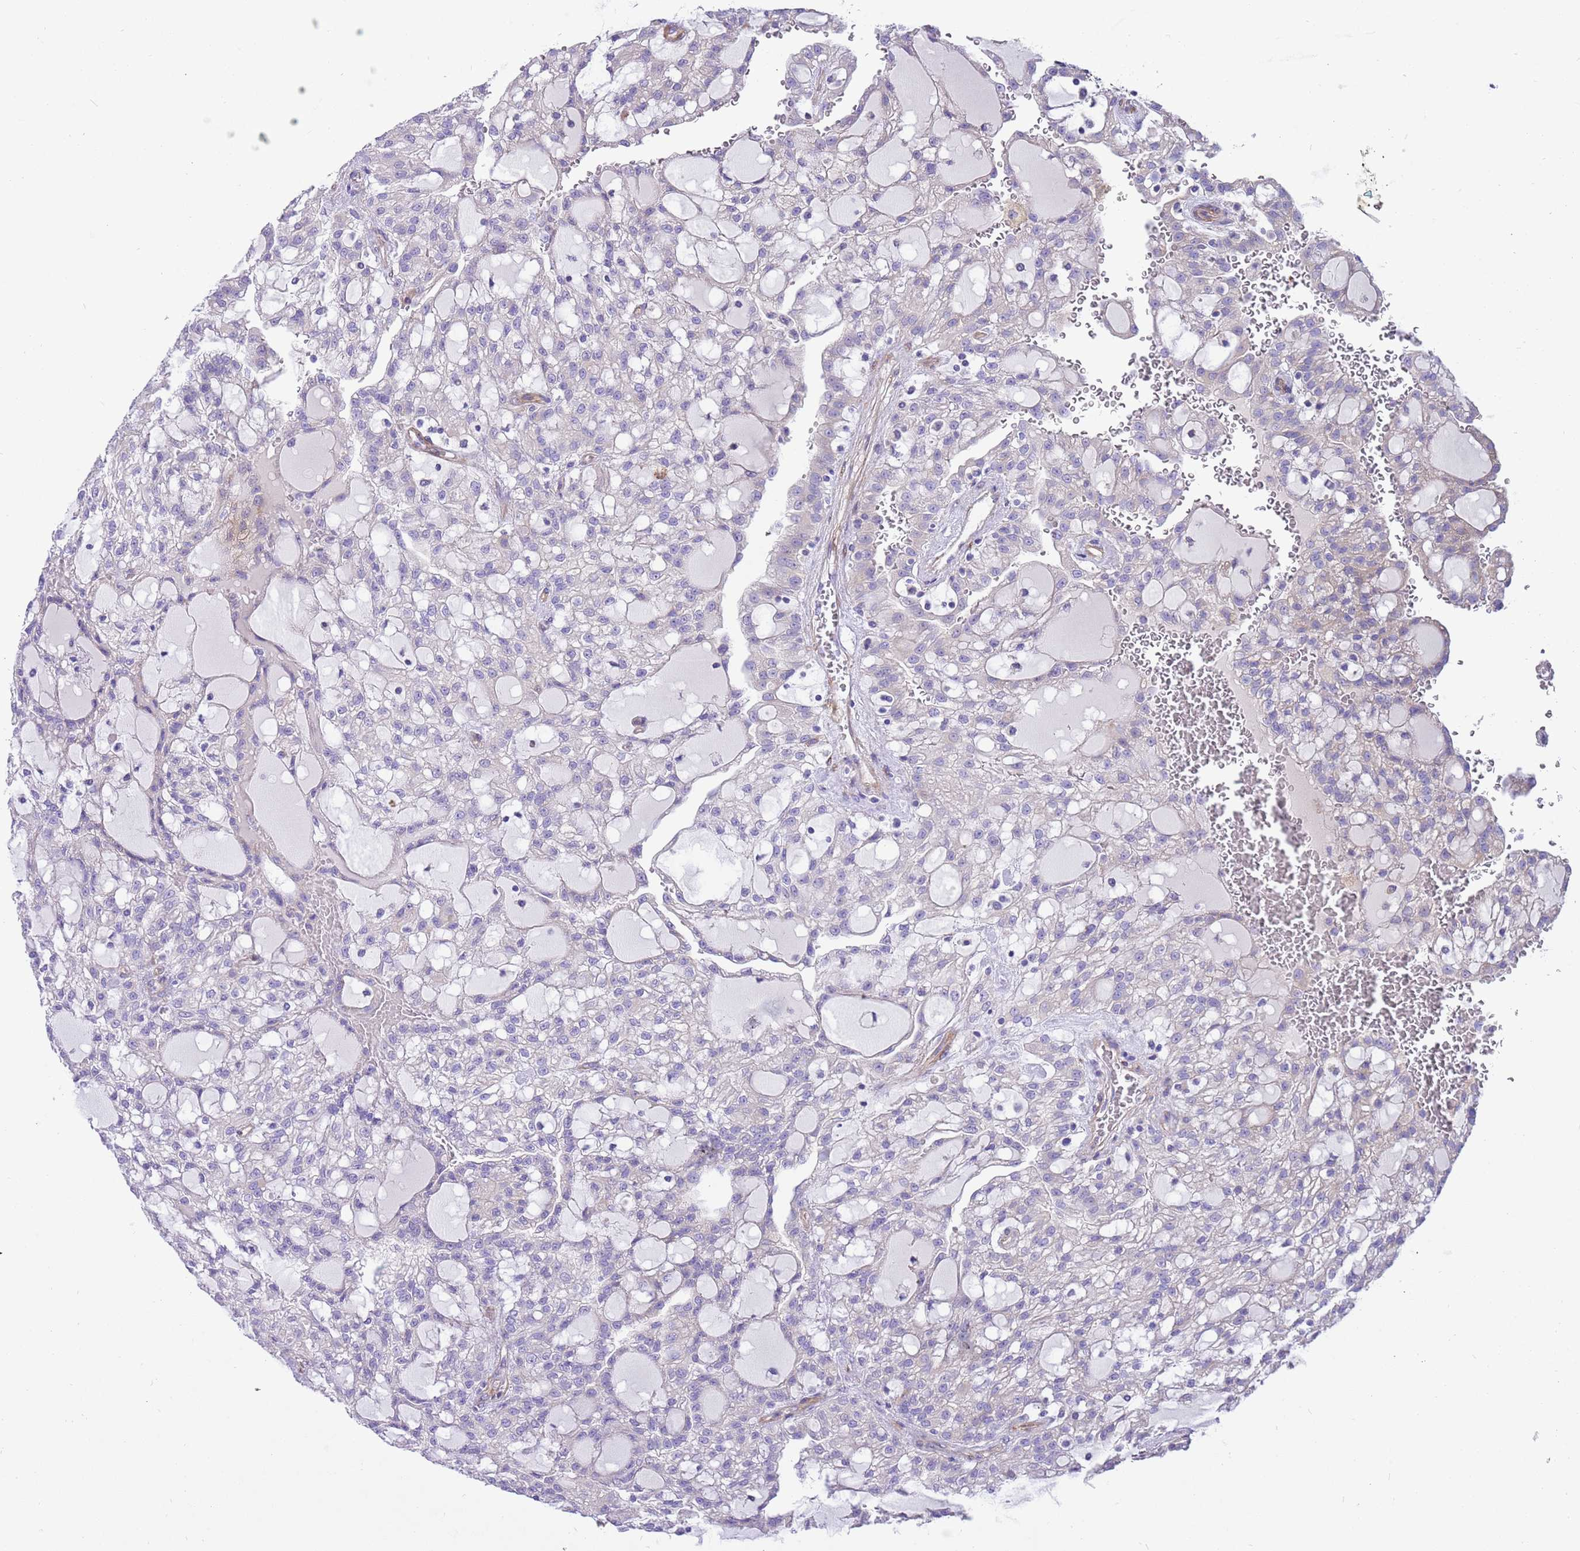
{"staining": {"intensity": "negative", "quantity": "none", "location": "none"}, "tissue": "renal cancer", "cell_type": "Tumor cells", "image_type": "cancer", "snomed": [{"axis": "morphology", "description": "Adenocarcinoma, NOS"}, {"axis": "topography", "description": "Kidney"}], "caption": "This image is of adenocarcinoma (renal) stained with immunohistochemistry (IHC) to label a protein in brown with the nuclei are counter-stained blue. There is no positivity in tumor cells.", "gene": "SERINC3", "patient": {"sex": "male", "age": 63}}